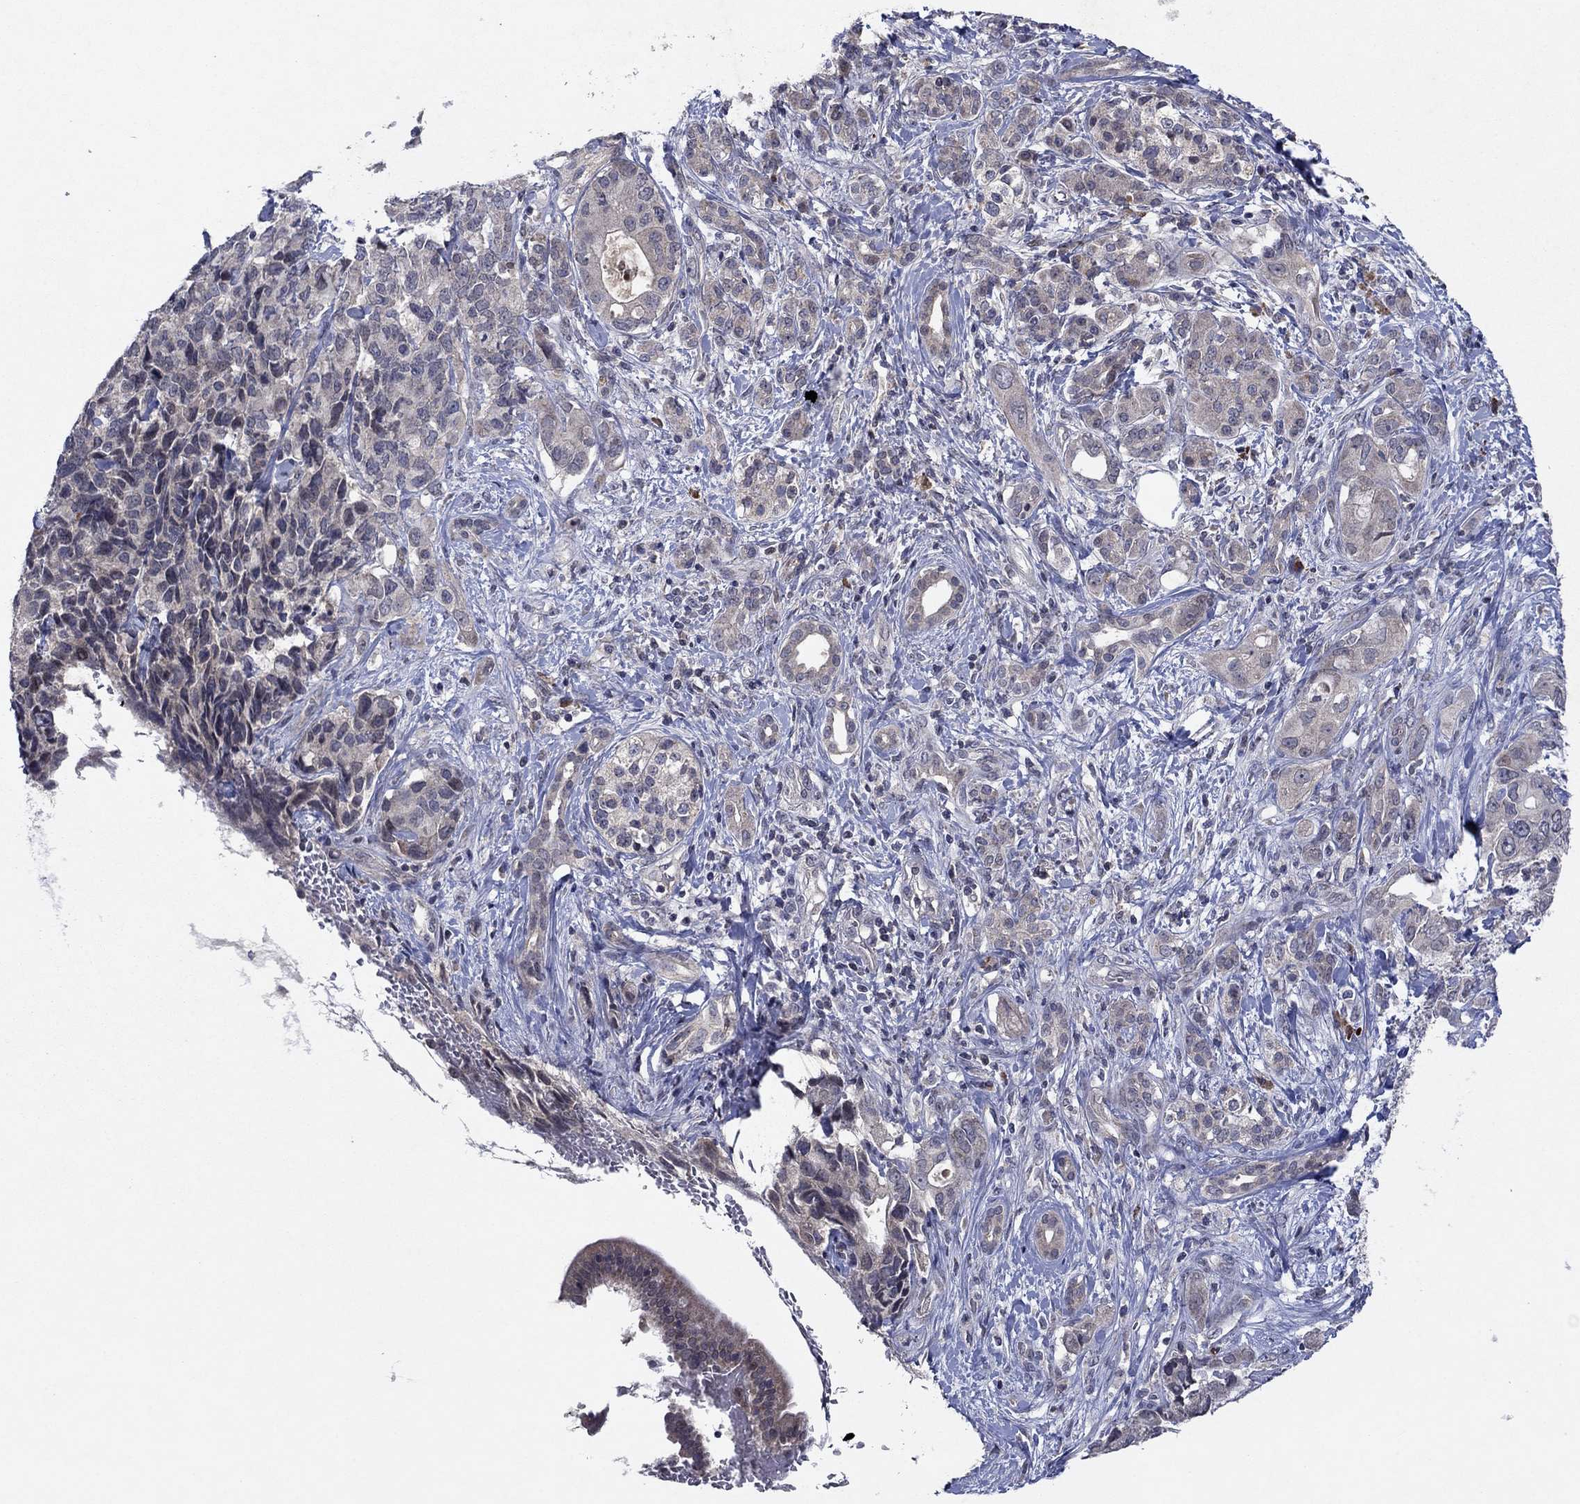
{"staining": {"intensity": "negative", "quantity": "none", "location": "none"}, "tissue": "pancreatic cancer", "cell_type": "Tumor cells", "image_type": "cancer", "snomed": [{"axis": "morphology", "description": "Adenocarcinoma, NOS"}, {"axis": "topography", "description": "Pancreas"}], "caption": "Protein analysis of pancreatic cancer (adenocarcinoma) reveals no significant positivity in tumor cells.", "gene": "IL4", "patient": {"sex": "female", "age": 56}}